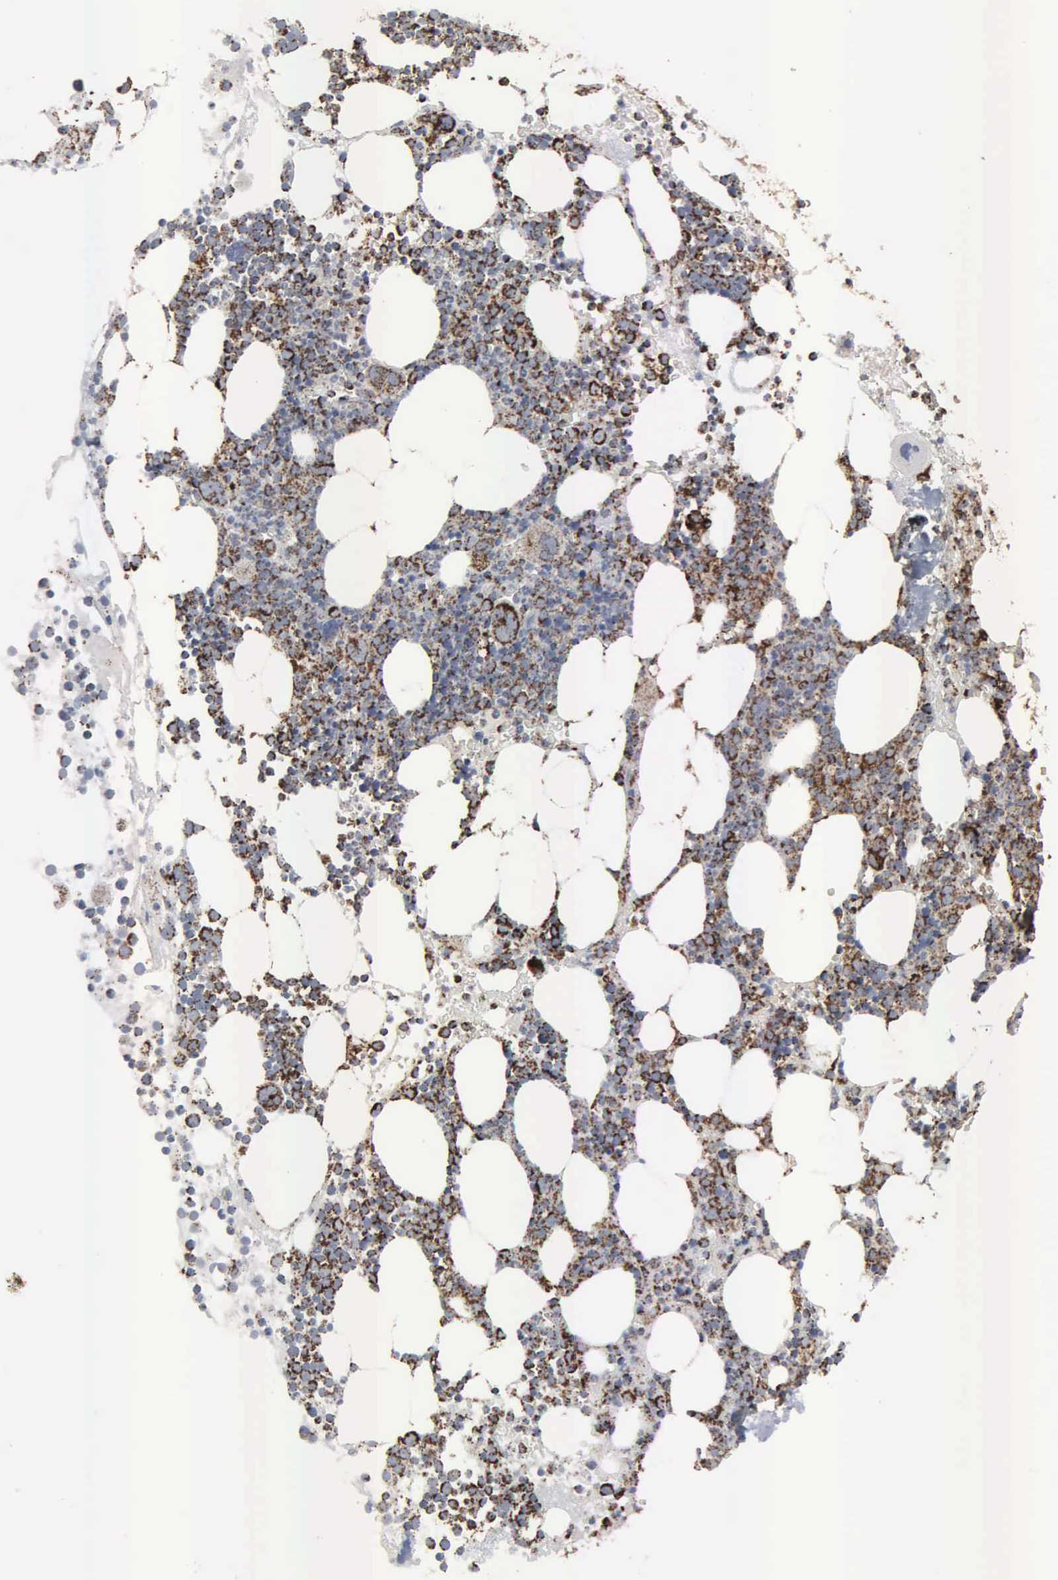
{"staining": {"intensity": "strong", "quantity": ">75%", "location": "cytoplasmic/membranous"}, "tissue": "bone marrow", "cell_type": "Hematopoietic cells", "image_type": "normal", "snomed": [{"axis": "morphology", "description": "Normal tissue, NOS"}, {"axis": "topography", "description": "Bone marrow"}], "caption": "This micrograph displays normal bone marrow stained with immunohistochemistry to label a protein in brown. The cytoplasmic/membranous of hematopoietic cells show strong positivity for the protein. Nuclei are counter-stained blue.", "gene": "HSPA9", "patient": {"sex": "male", "age": 75}}